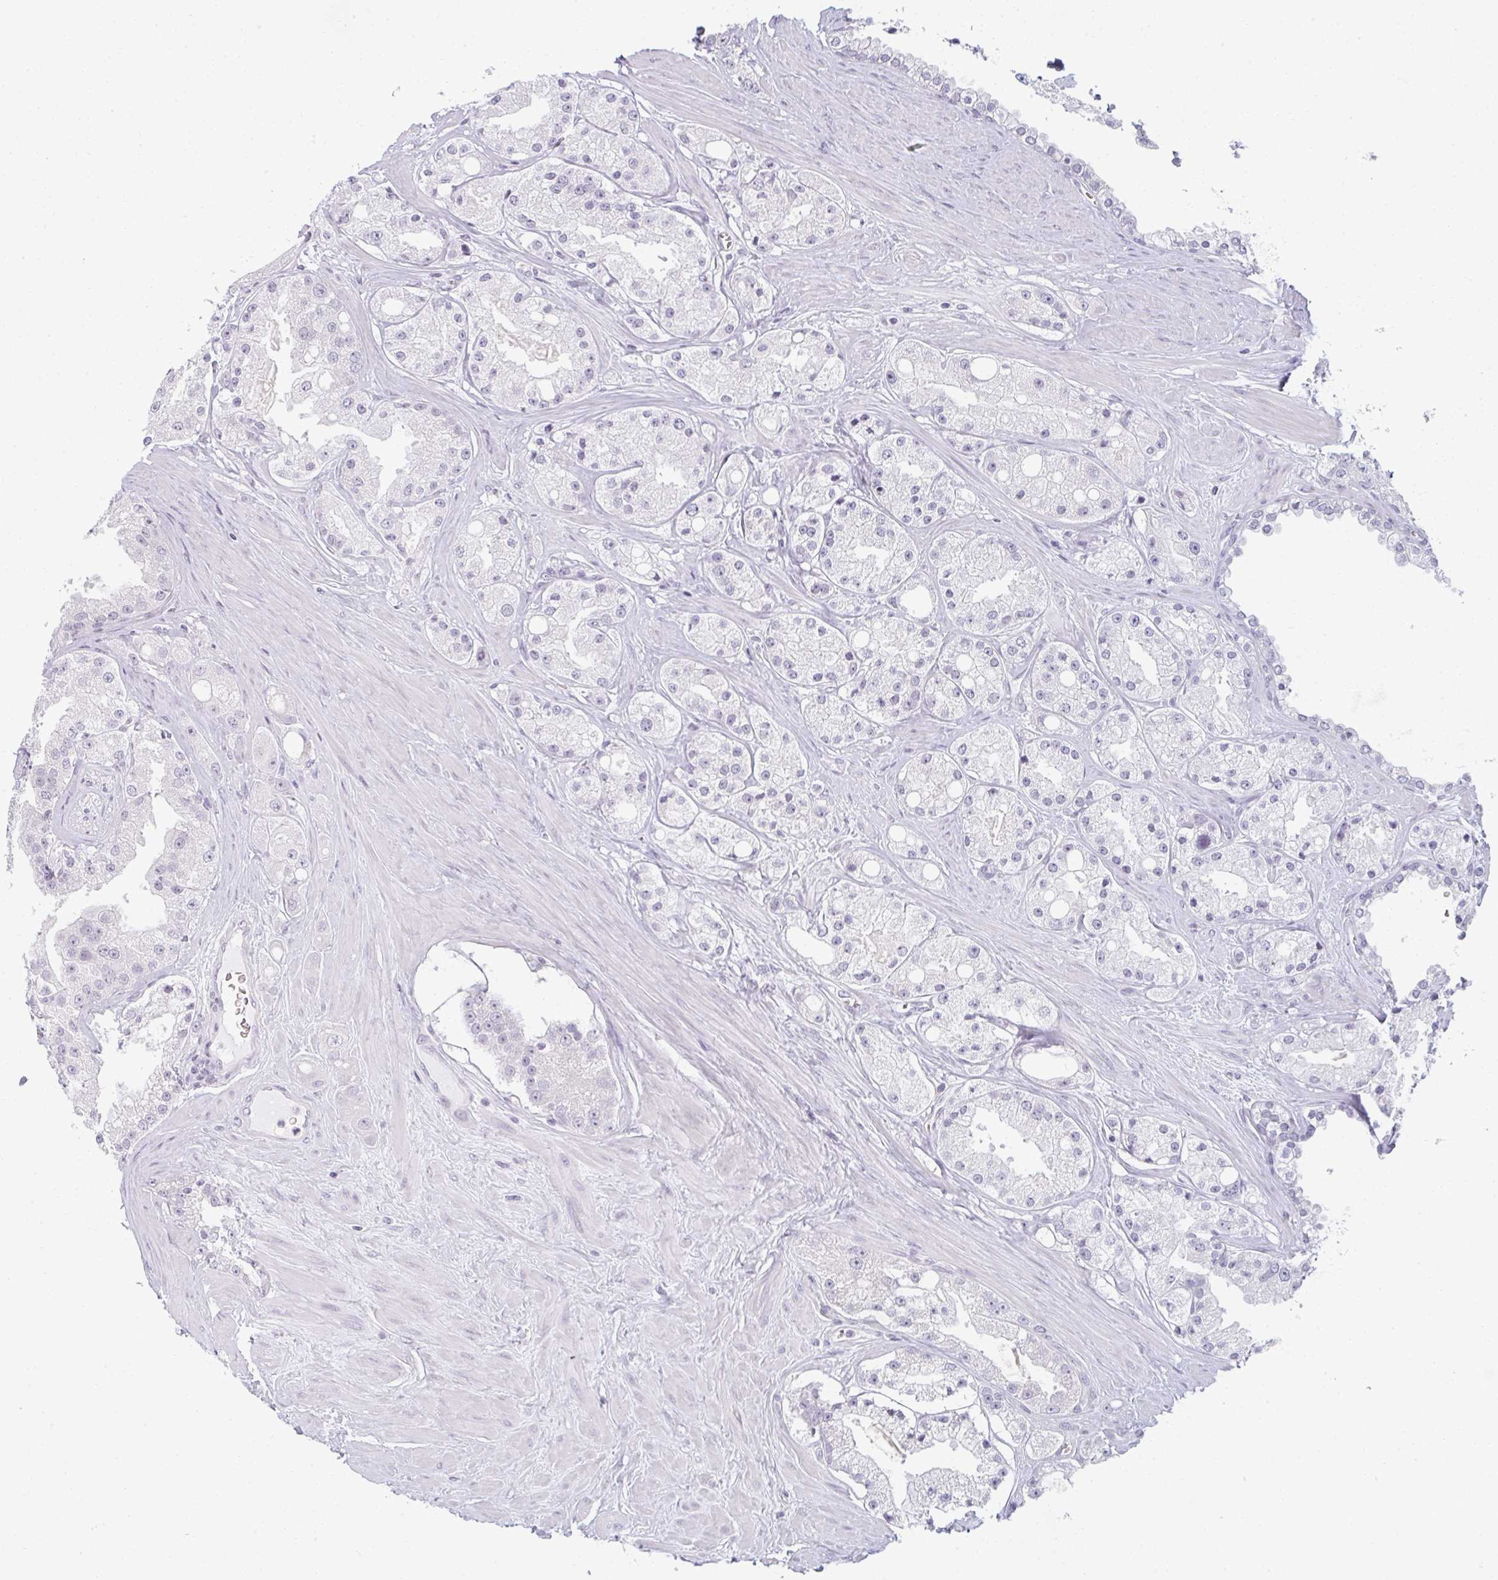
{"staining": {"intensity": "negative", "quantity": "none", "location": "none"}, "tissue": "prostate cancer", "cell_type": "Tumor cells", "image_type": "cancer", "snomed": [{"axis": "morphology", "description": "Adenocarcinoma, High grade"}, {"axis": "topography", "description": "Prostate"}], "caption": "There is no significant staining in tumor cells of prostate high-grade adenocarcinoma.", "gene": "RBBP6", "patient": {"sex": "male", "age": 66}}